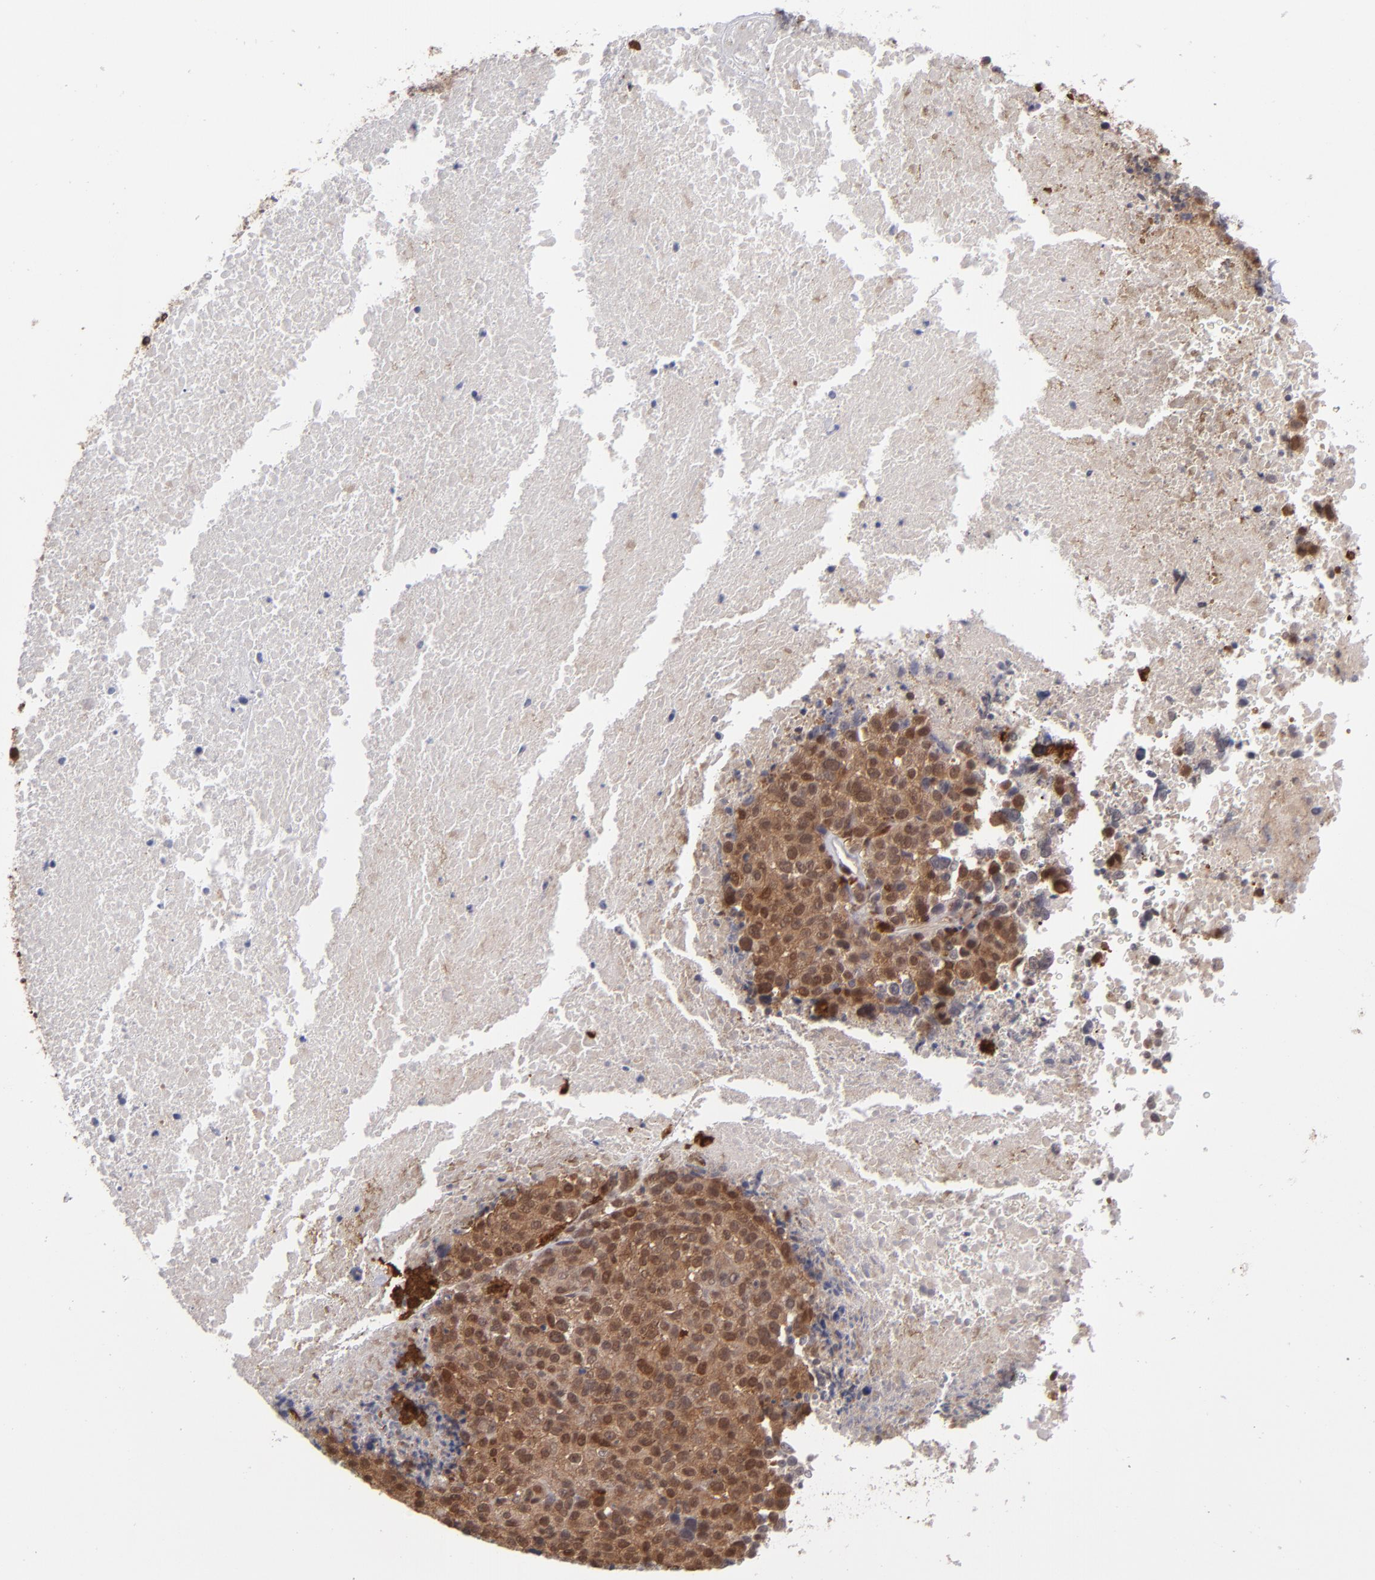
{"staining": {"intensity": "moderate", "quantity": ">75%", "location": "cytoplasmic/membranous,nuclear"}, "tissue": "melanoma", "cell_type": "Tumor cells", "image_type": "cancer", "snomed": [{"axis": "morphology", "description": "Malignant melanoma, Metastatic site"}, {"axis": "topography", "description": "Cerebral cortex"}], "caption": "IHC histopathology image of melanoma stained for a protein (brown), which exhibits medium levels of moderate cytoplasmic/membranous and nuclear staining in approximately >75% of tumor cells.", "gene": "GRB2", "patient": {"sex": "female", "age": 52}}